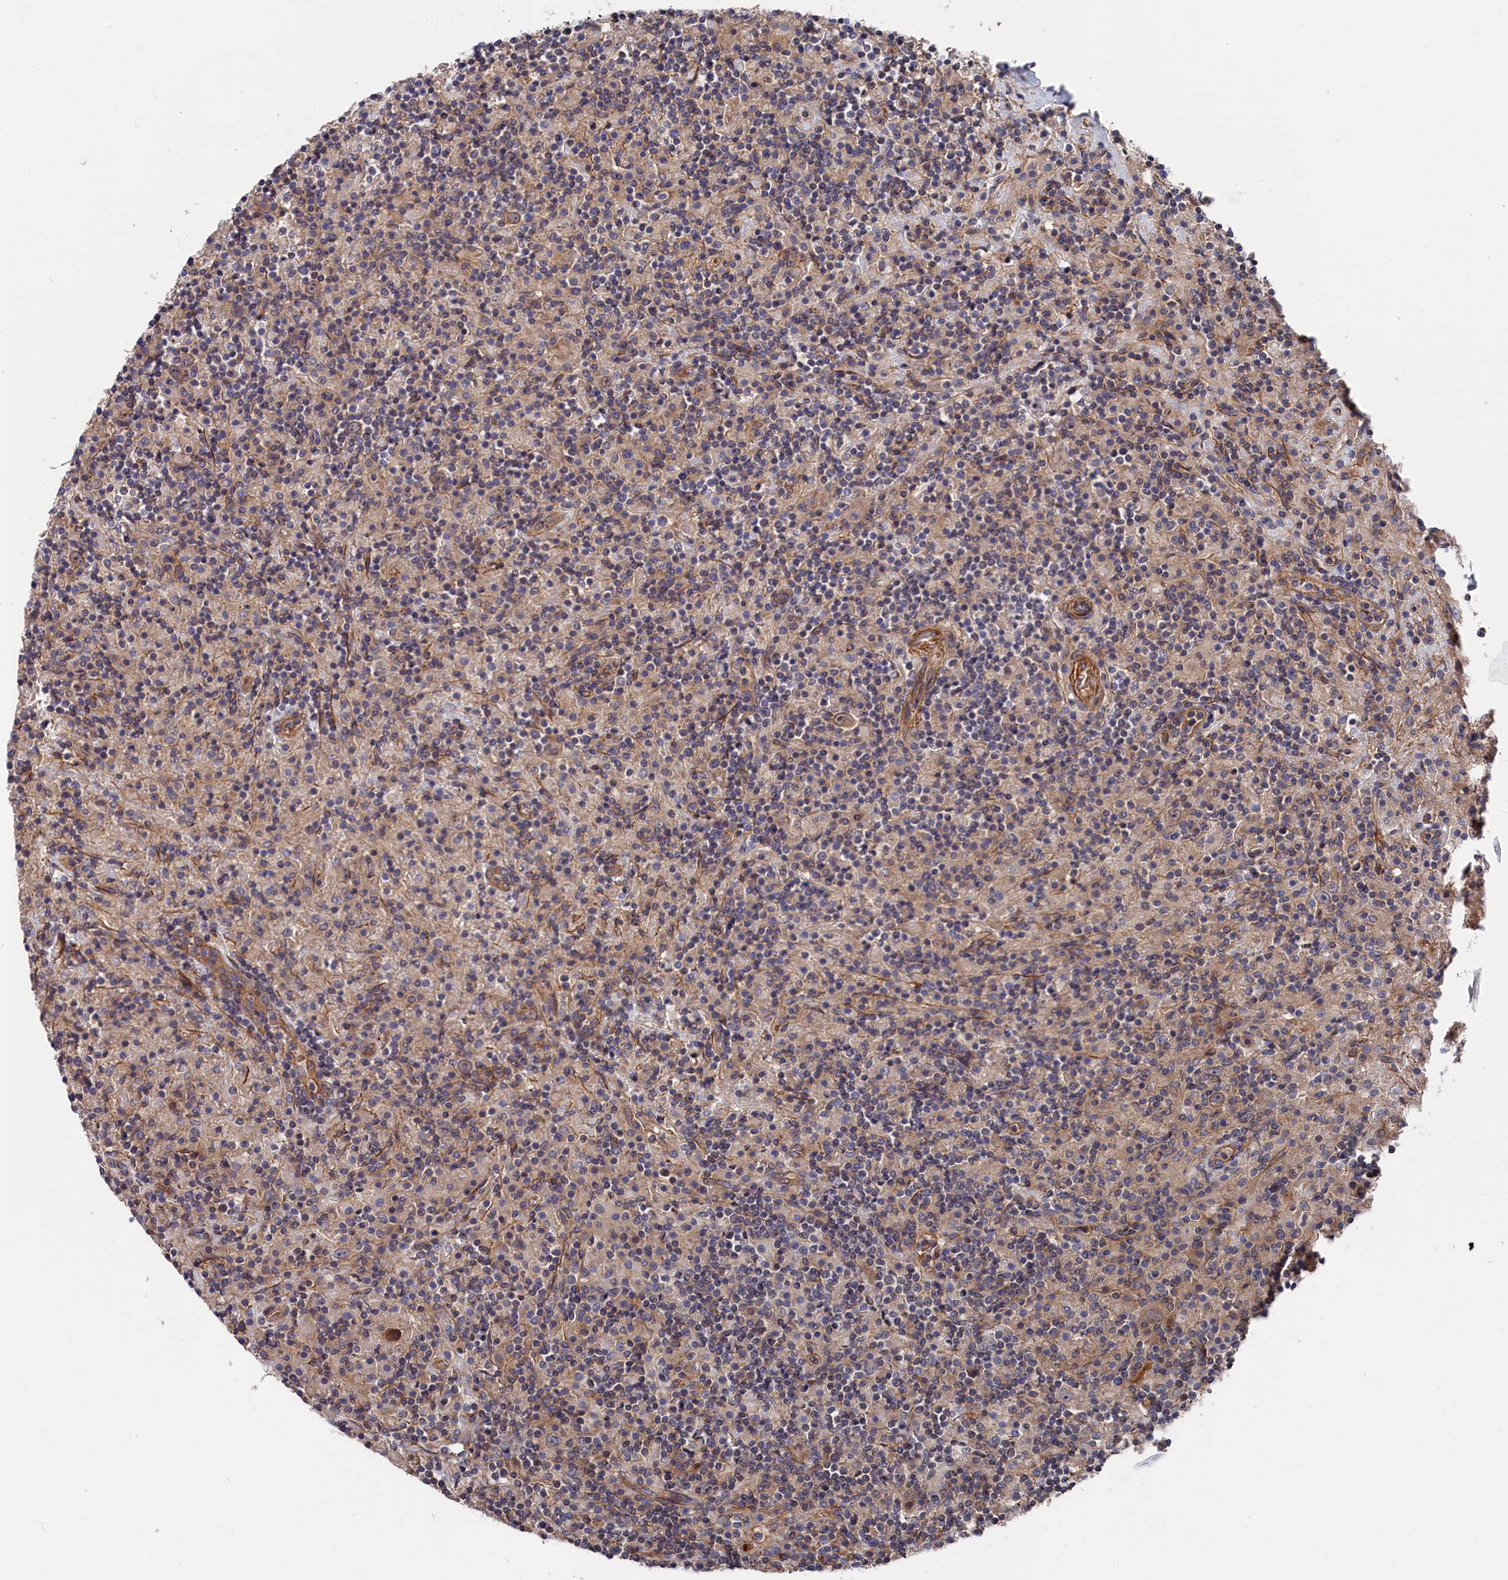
{"staining": {"intensity": "weak", "quantity": "<25%", "location": "cytoplasmic/membranous"}, "tissue": "lymphoma", "cell_type": "Tumor cells", "image_type": "cancer", "snomed": [{"axis": "morphology", "description": "Hodgkin's disease, NOS"}, {"axis": "topography", "description": "Lymph node"}], "caption": "There is no significant positivity in tumor cells of lymphoma.", "gene": "LDHD", "patient": {"sex": "male", "age": 70}}